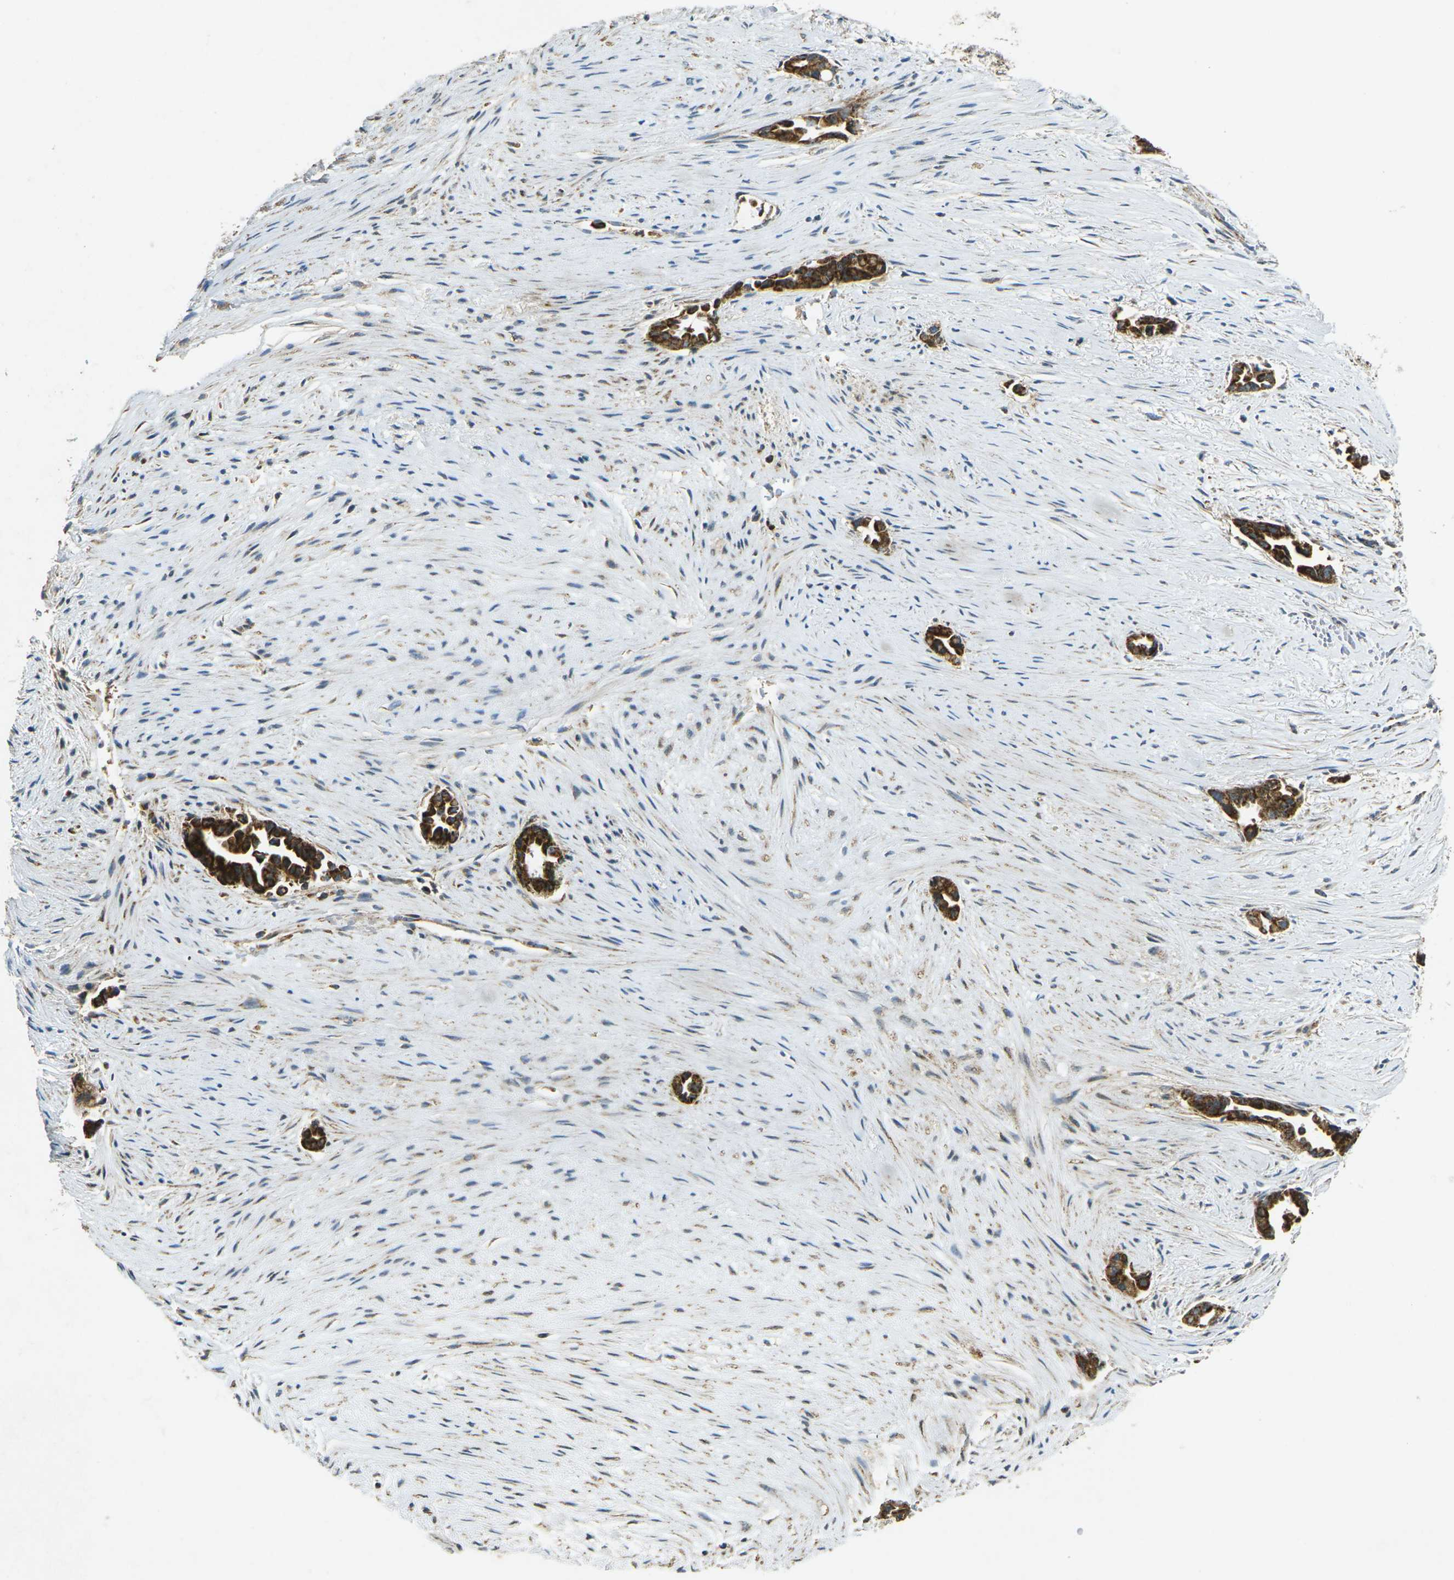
{"staining": {"intensity": "strong", "quantity": ">75%", "location": "cytoplasmic/membranous"}, "tissue": "liver cancer", "cell_type": "Tumor cells", "image_type": "cancer", "snomed": [{"axis": "morphology", "description": "Cholangiocarcinoma"}, {"axis": "topography", "description": "Liver"}], "caption": "IHC (DAB) staining of human liver cancer shows strong cytoplasmic/membranous protein expression in about >75% of tumor cells.", "gene": "IGF1R", "patient": {"sex": "female", "age": 55}}